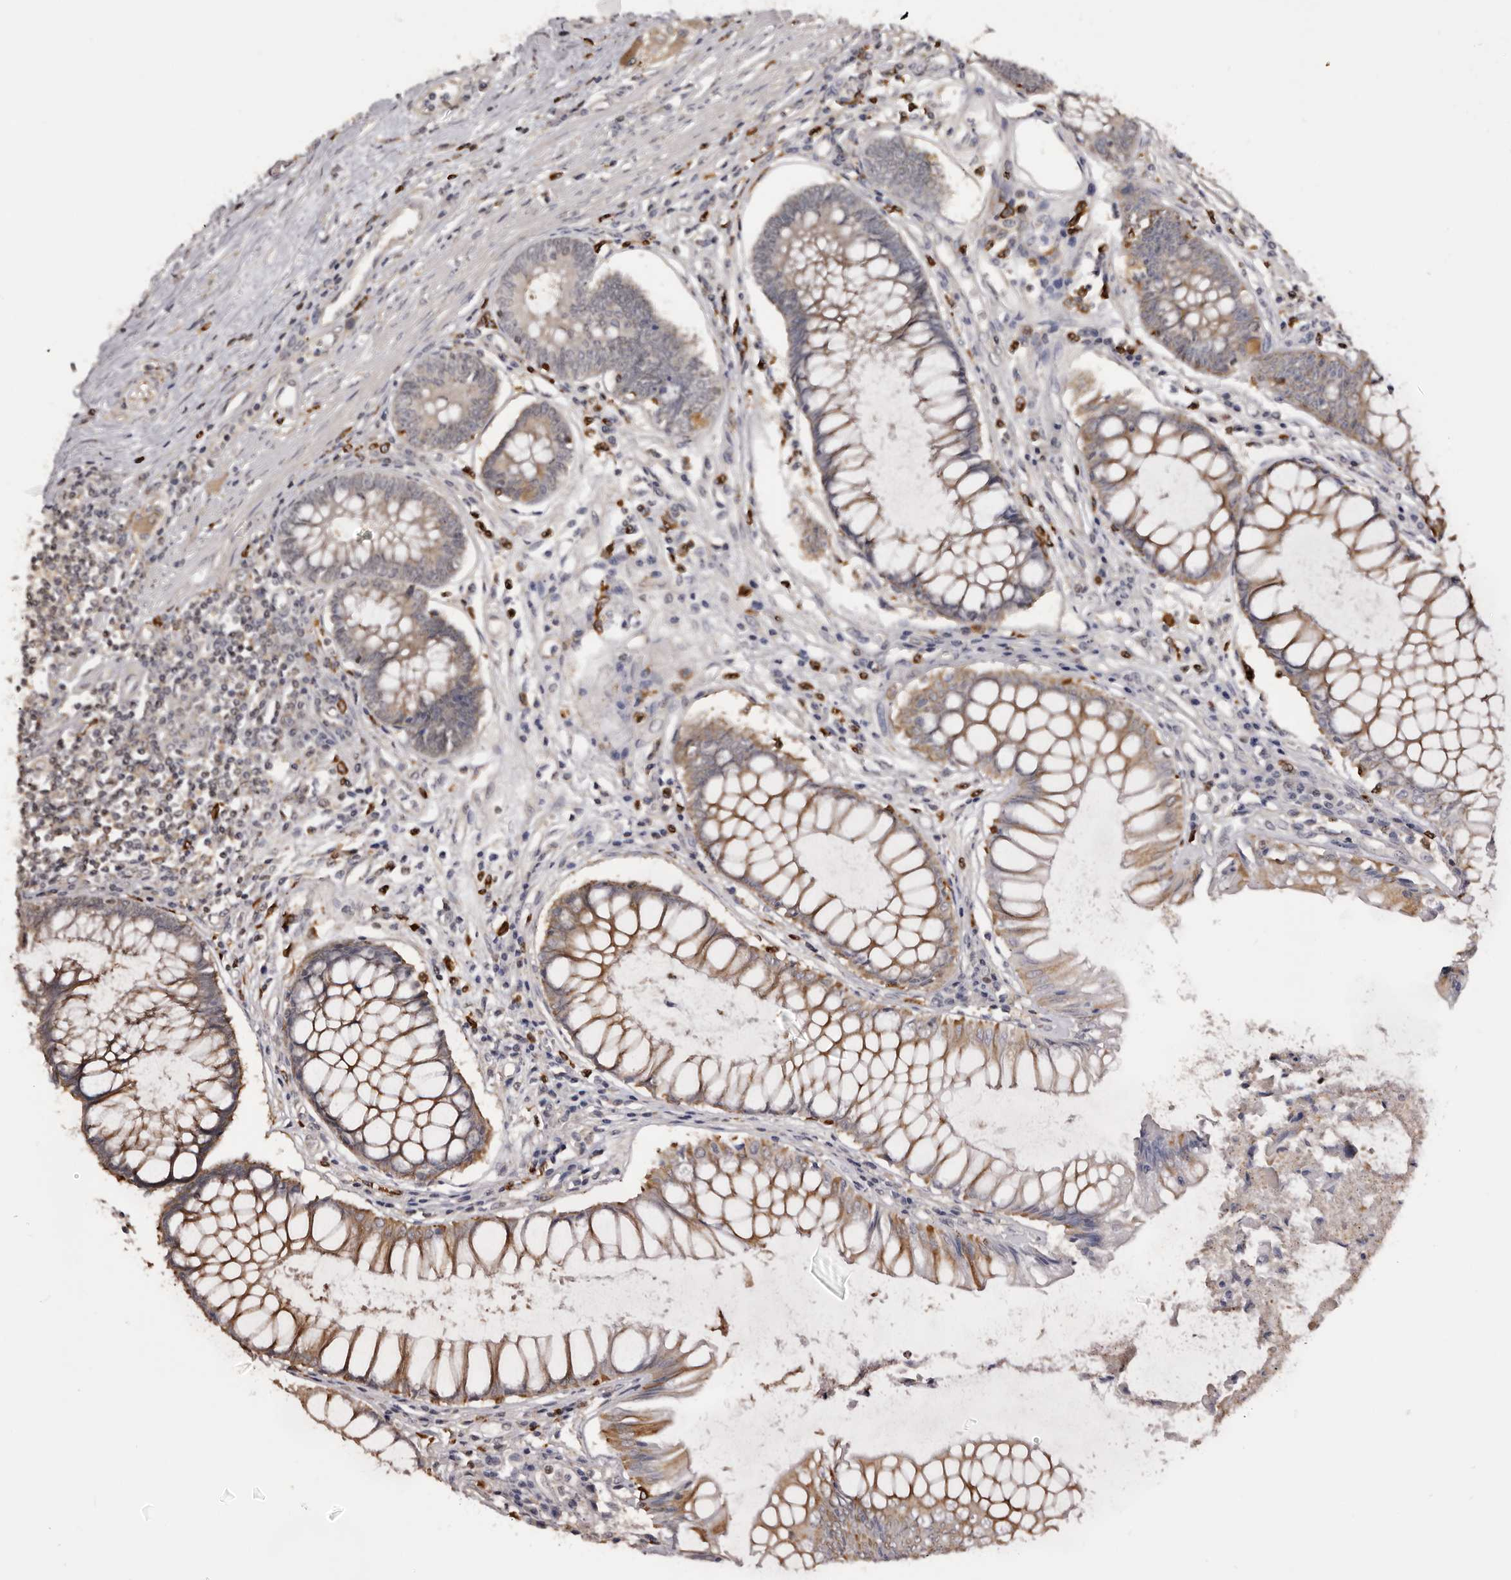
{"staining": {"intensity": "weak", "quantity": "25%-75%", "location": "cytoplasmic/membranous"}, "tissue": "colorectal cancer", "cell_type": "Tumor cells", "image_type": "cancer", "snomed": [{"axis": "morphology", "description": "Adenocarcinoma, NOS"}, {"axis": "topography", "description": "Rectum"}], "caption": "DAB (3,3'-diaminobenzidine) immunohistochemical staining of human colorectal cancer (adenocarcinoma) shows weak cytoplasmic/membranous protein expression in approximately 25%-75% of tumor cells.", "gene": "TNNI1", "patient": {"sex": "male", "age": 84}}